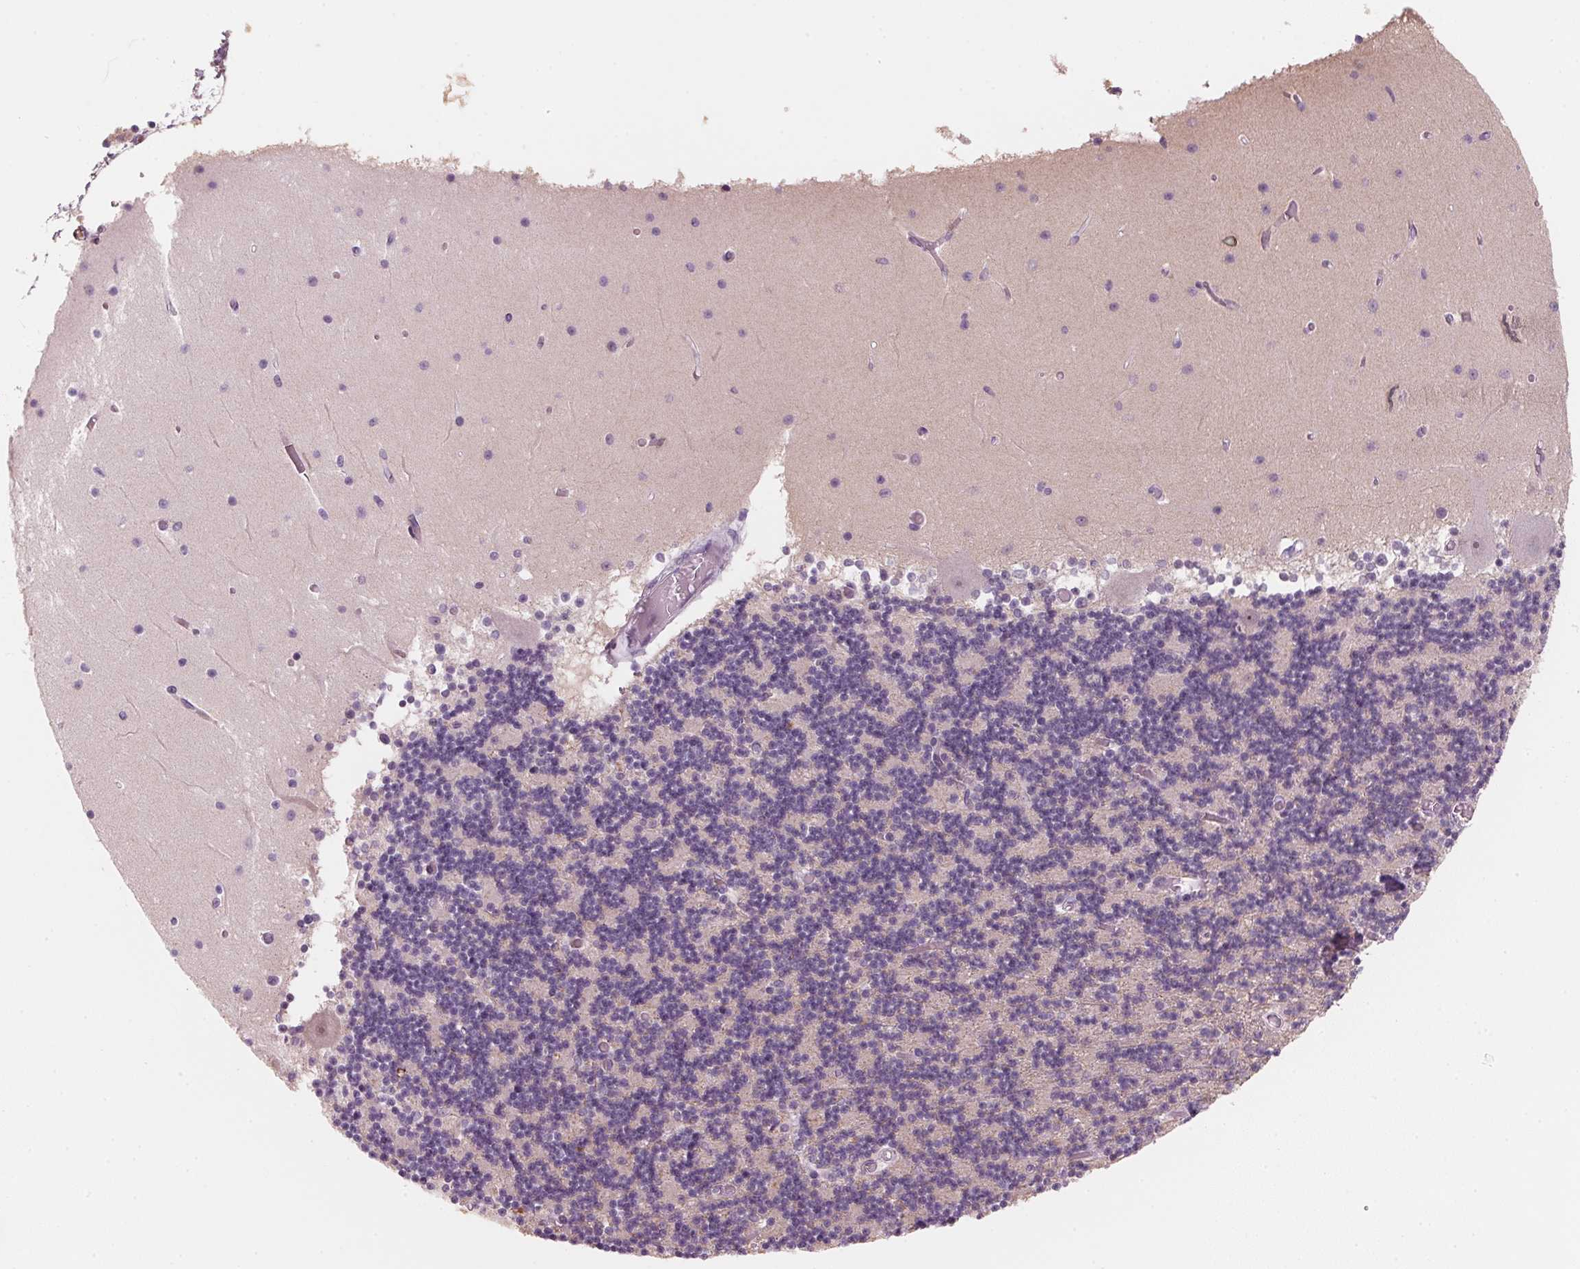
{"staining": {"intensity": "negative", "quantity": "none", "location": "none"}, "tissue": "cerebellum", "cell_type": "Cells in granular layer", "image_type": "normal", "snomed": [{"axis": "morphology", "description": "Normal tissue, NOS"}, {"axis": "topography", "description": "Cerebellum"}], "caption": "This is an immunohistochemistry micrograph of benign cerebellum. There is no positivity in cells in granular layer.", "gene": "DNTTIP2", "patient": {"sex": "female", "age": 28}}